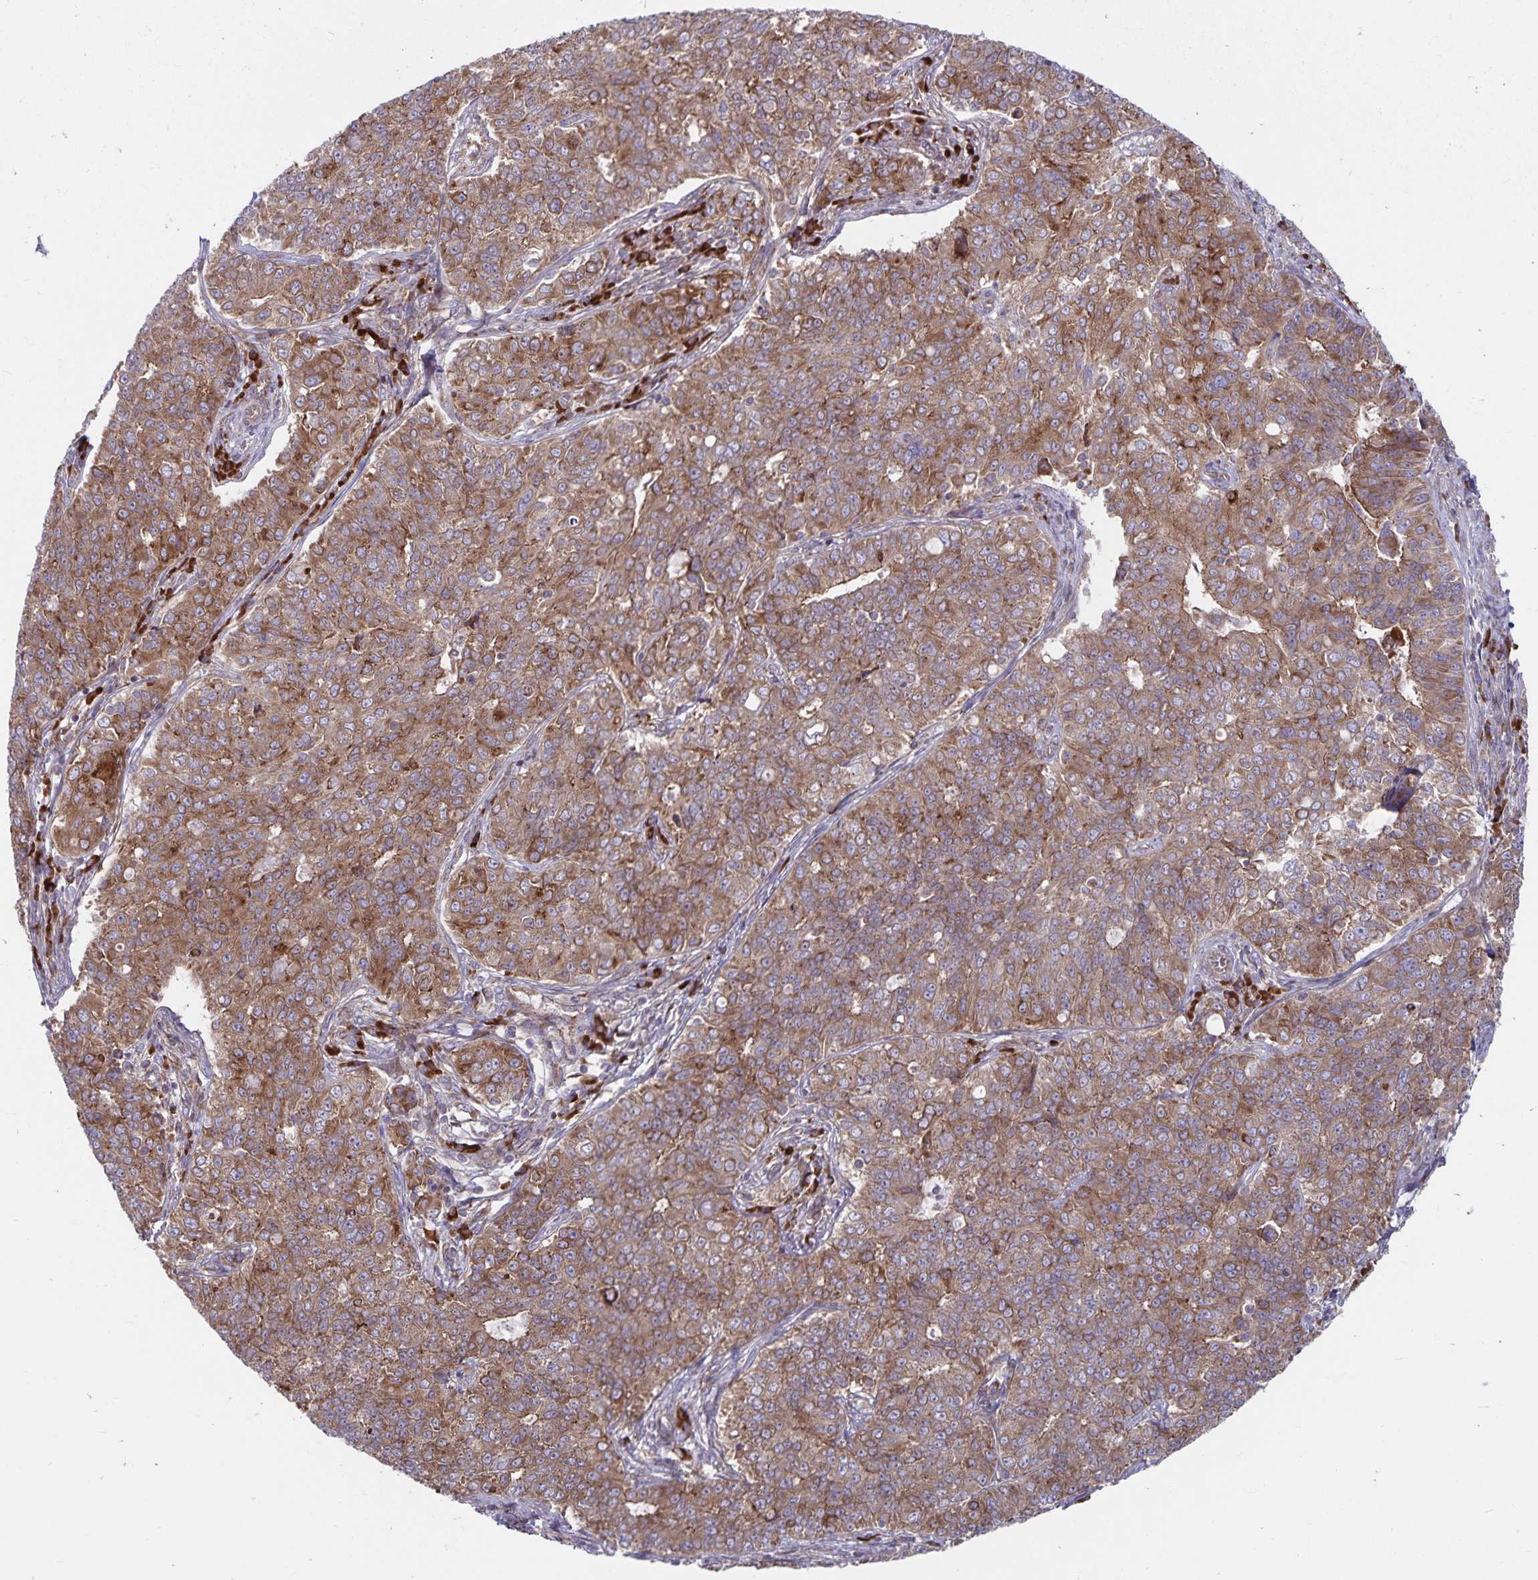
{"staining": {"intensity": "moderate", "quantity": ">75%", "location": "cytoplasmic/membranous"}, "tissue": "endometrial cancer", "cell_type": "Tumor cells", "image_type": "cancer", "snomed": [{"axis": "morphology", "description": "Adenocarcinoma, NOS"}, {"axis": "topography", "description": "Endometrium"}], "caption": "DAB immunohistochemical staining of endometrial cancer (adenocarcinoma) shows moderate cytoplasmic/membranous protein staining in about >75% of tumor cells.", "gene": "SEC62", "patient": {"sex": "female", "age": 43}}